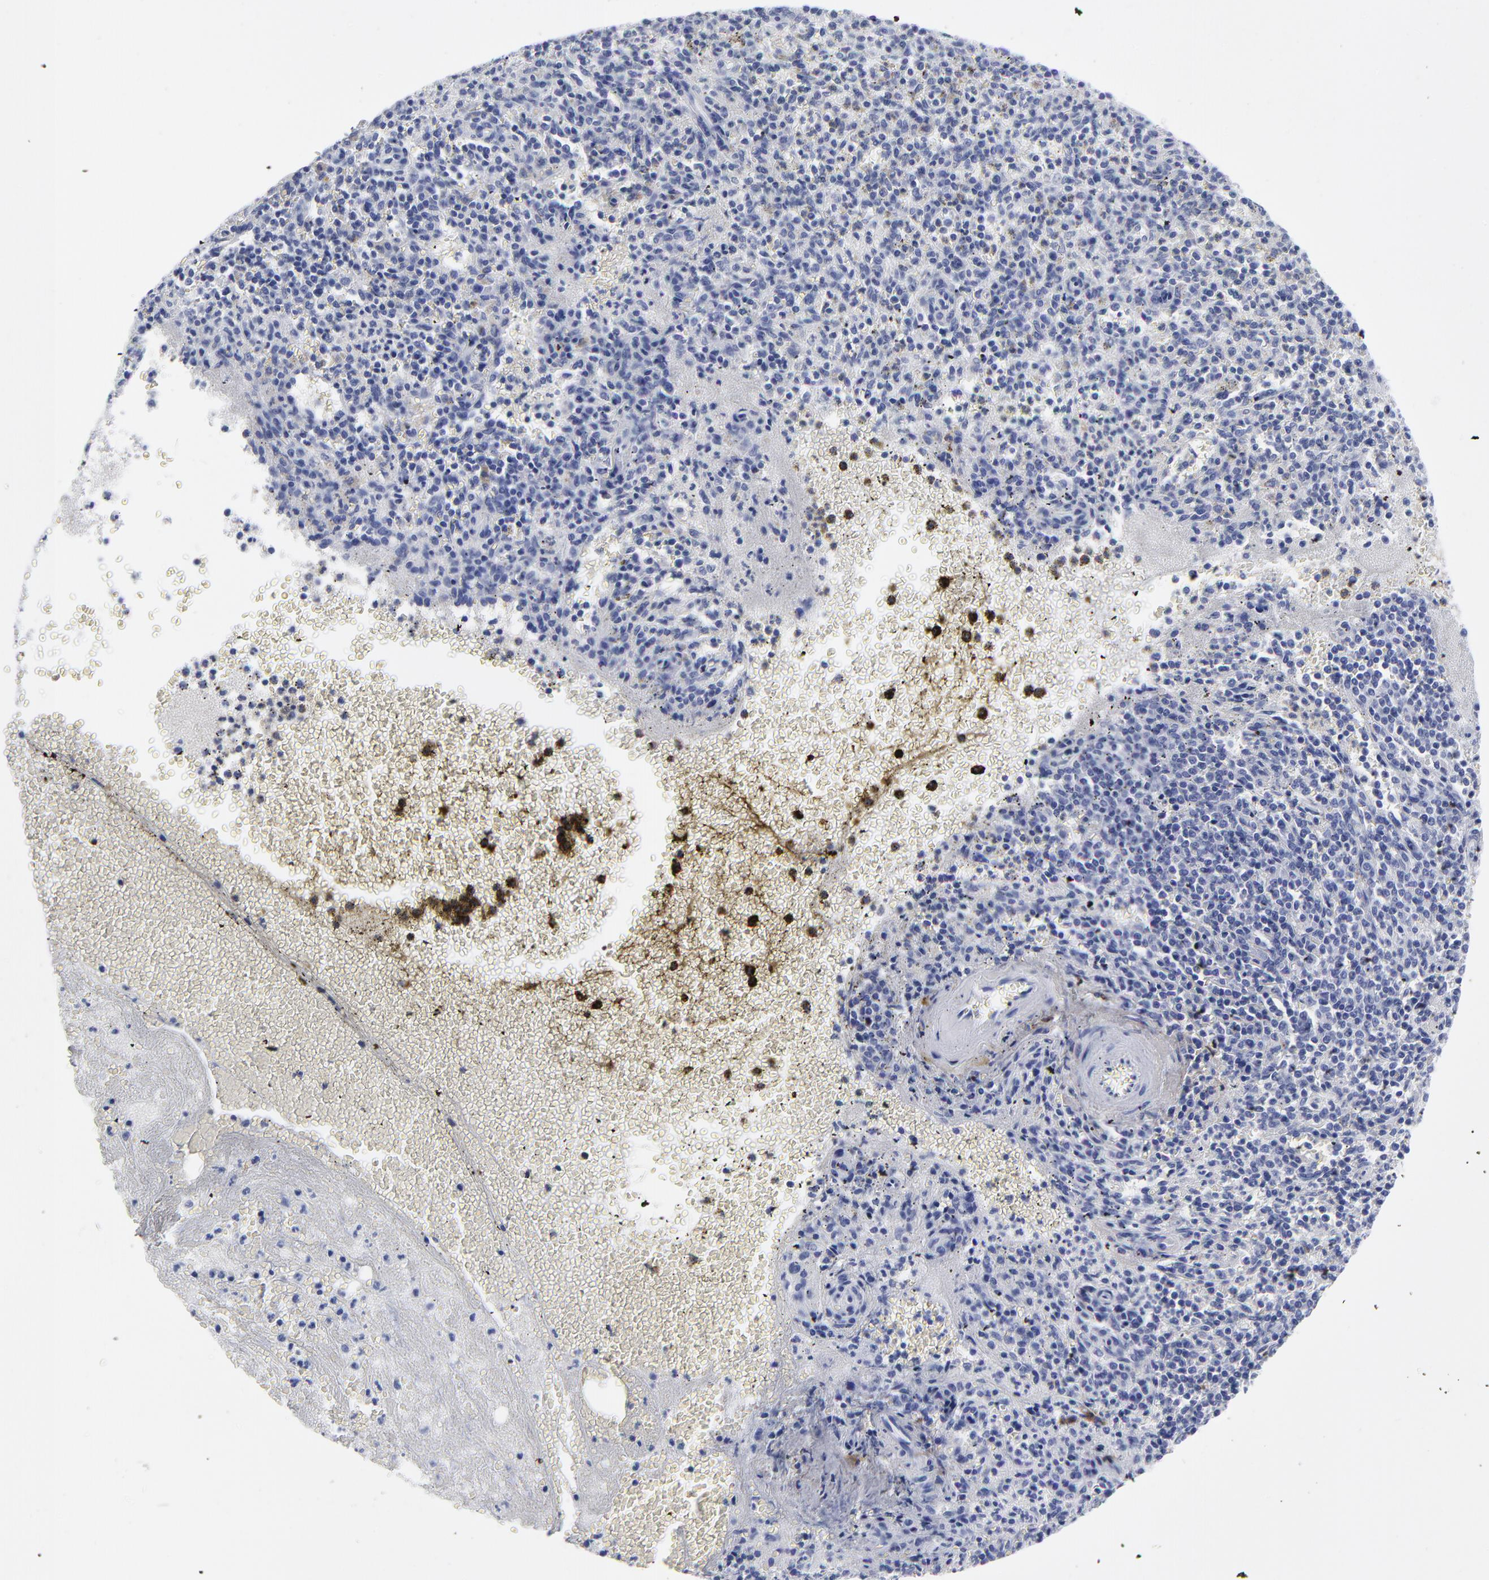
{"staining": {"intensity": "negative", "quantity": "none", "location": "none"}, "tissue": "spleen", "cell_type": "Cells in red pulp", "image_type": "normal", "snomed": [{"axis": "morphology", "description": "Normal tissue, NOS"}, {"axis": "topography", "description": "Spleen"}], "caption": "Immunohistochemistry histopathology image of normal spleen: human spleen stained with DAB reveals no significant protein expression in cells in red pulp.", "gene": "DCN", "patient": {"sex": "male", "age": 72}}